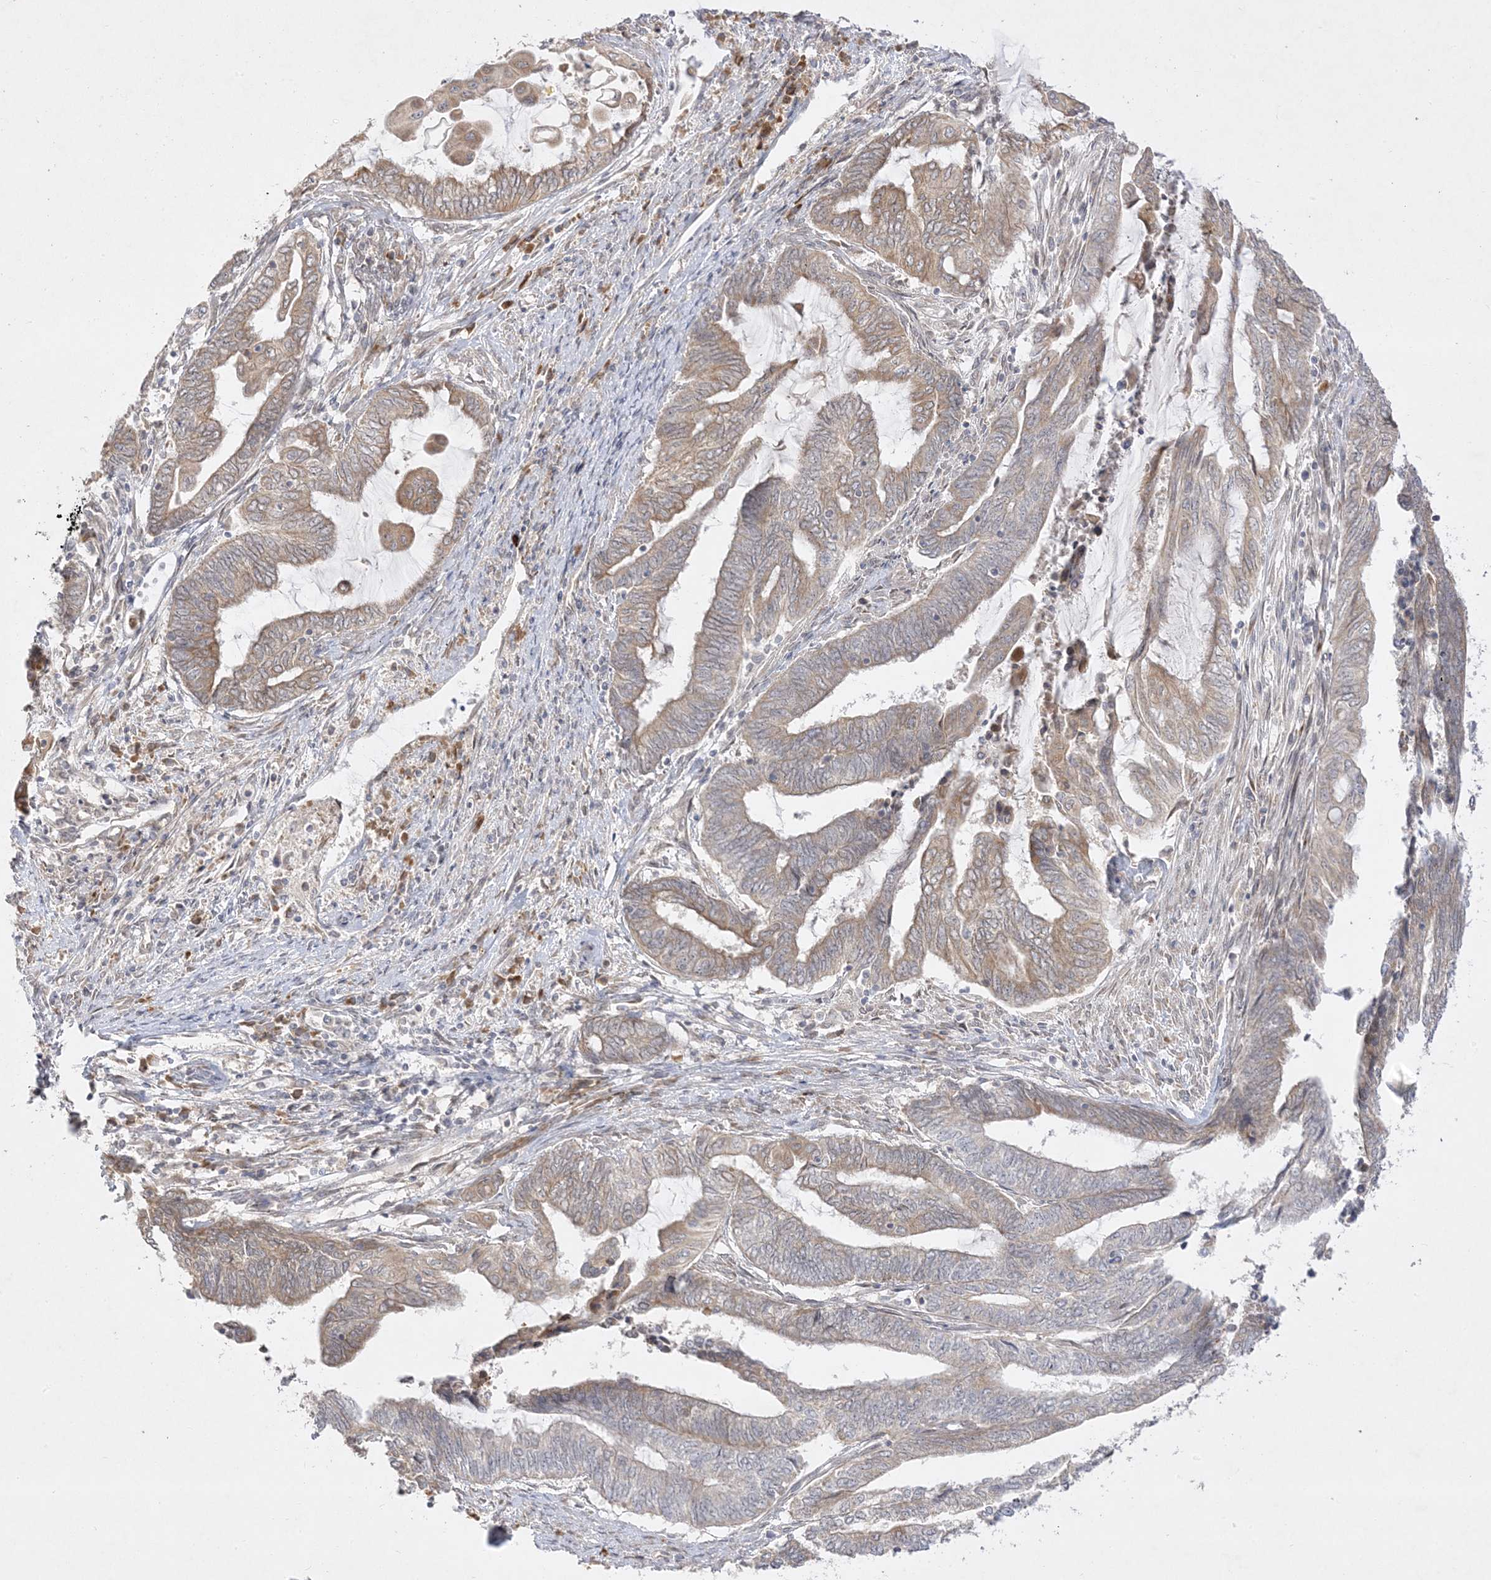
{"staining": {"intensity": "weak", "quantity": ">75%", "location": "cytoplasmic/membranous"}, "tissue": "endometrial cancer", "cell_type": "Tumor cells", "image_type": "cancer", "snomed": [{"axis": "morphology", "description": "Adenocarcinoma, NOS"}, {"axis": "topography", "description": "Uterus"}, {"axis": "topography", "description": "Endometrium"}], "caption": "About >75% of tumor cells in adenocarcinoma (endometrial) reveal weak cytoplasmic/membranous protein staining as visualized by brown immunohistochemical staining.", "gene": "C2CD2", "patient": {"sex": "female", "age": 70}}